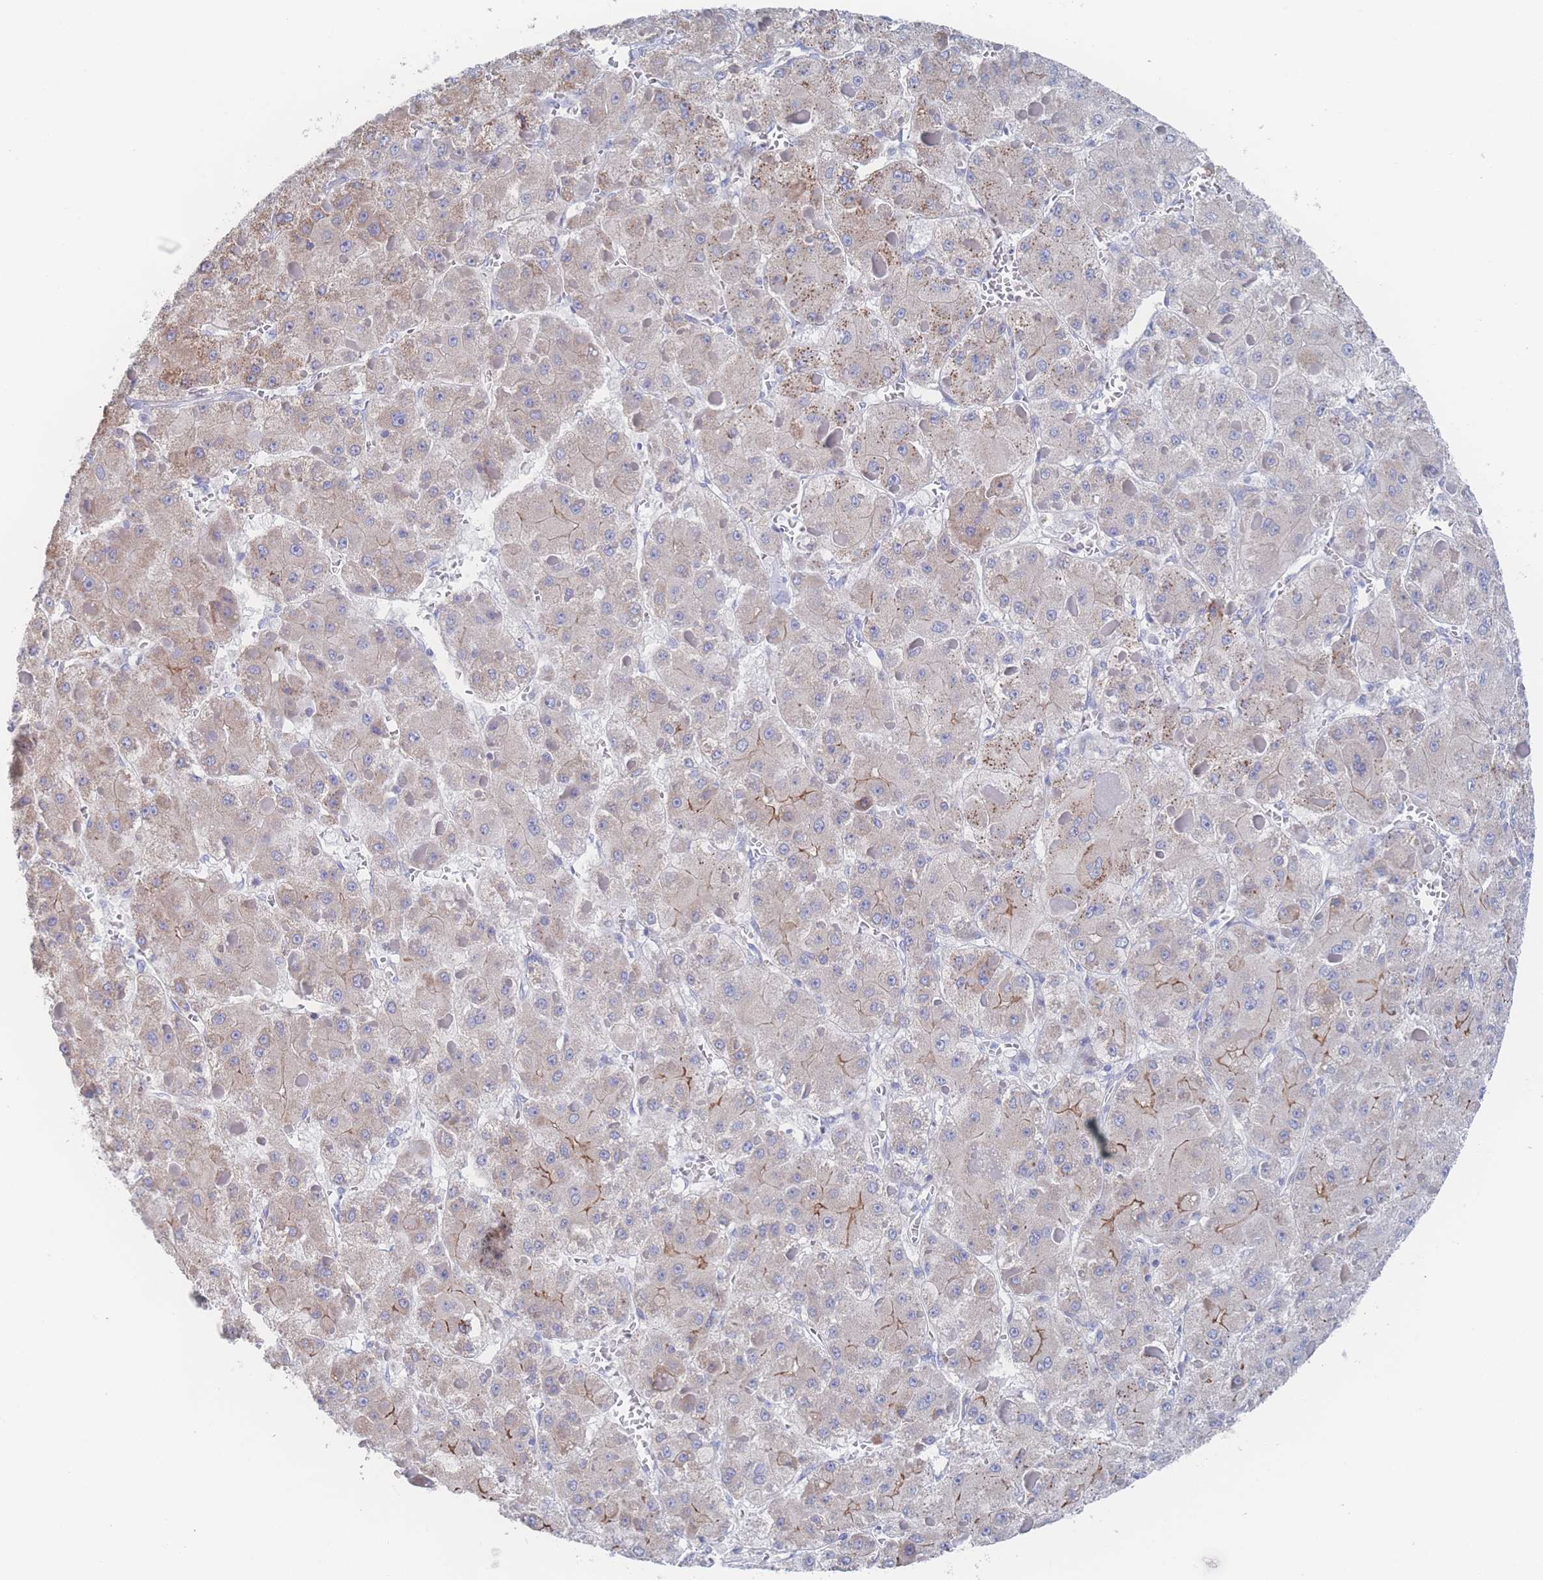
{"staining": {"intensity": "weak", "quantity": "25%-75%", "location": "cytoplasmic/membranous"}, "tissue": "liver cancer", "cell_type": "Tumor cells", "image_type": "cancer", "snomed": [{"axis": "morphology", "description": "Carcinoma, Hepatocellular, NOS"}, {"axis": "topography", "description": "Liver"}], "caption": "Immunohistochemistry histopathology image of neoplastic tissue: human hepatocellular carcinoma (liver) stained using immunohistochemistry (IHC) reveals low levels of weak protein expression localized specifically in the cytoplasmic/membranous of tumor cells, appearing as a cytoplasmic/membranous brown color.", "gene": "SNPH", "patient": {"sex": "female", "age": 73}}